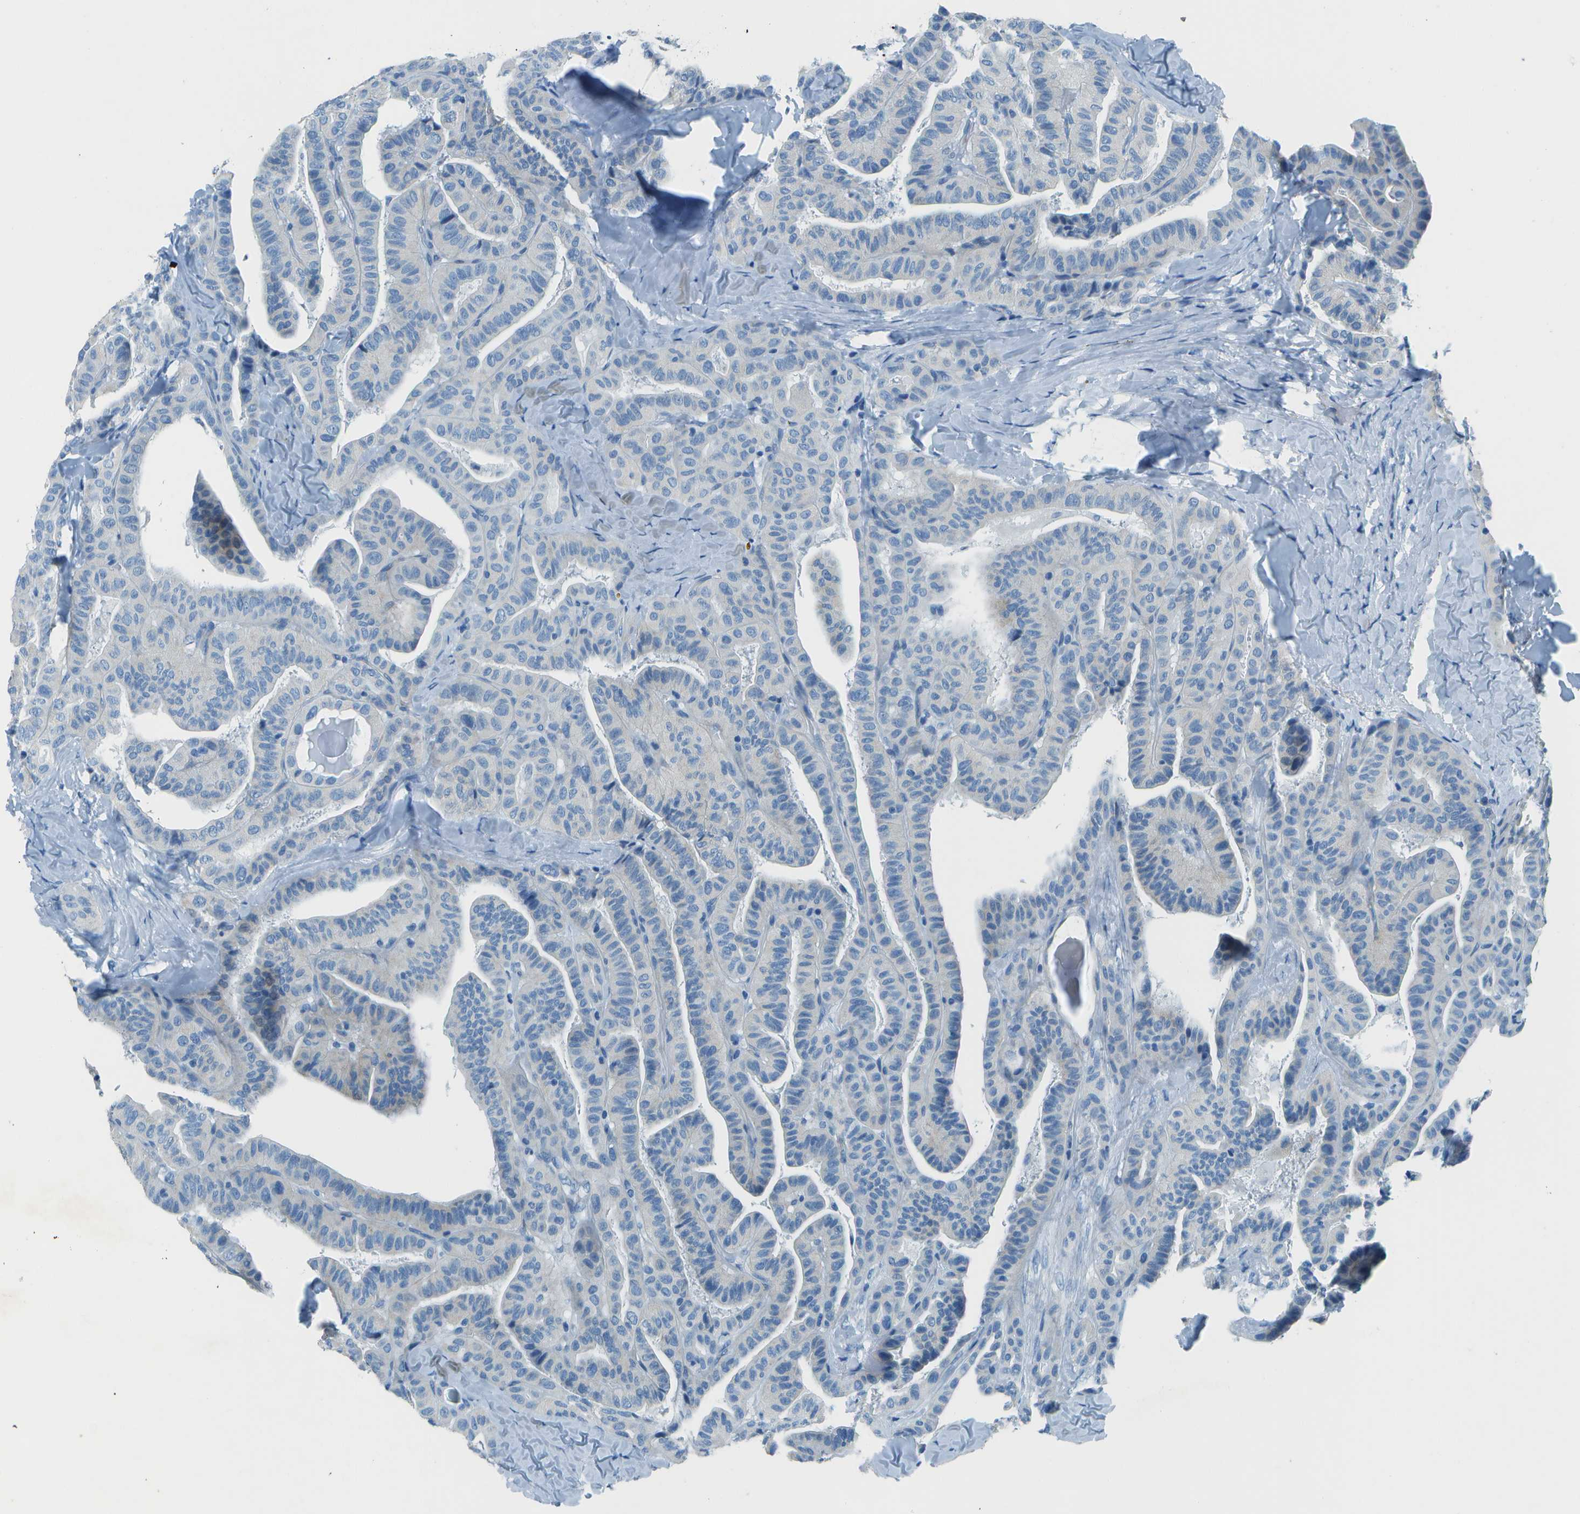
{"staining": {"intensity": "negative", "quantity": "none", "location": "none"}, "tissue": "thyroid cancer", "cell_type": "Tumor cells", "image_type": "cancer", "snomed": [{"axis": "morphology", "description": "Papillary adenocarcinoma, NOS"}, {"axis": "topography", "description": "Thyroid gland"}], "caption": "This is an IHC photomicrograph of human thyroid cancer. There is no staining in tumor cells.", "gene": "SLC16A10", "patient": {"sex": "male", "age": 77}}